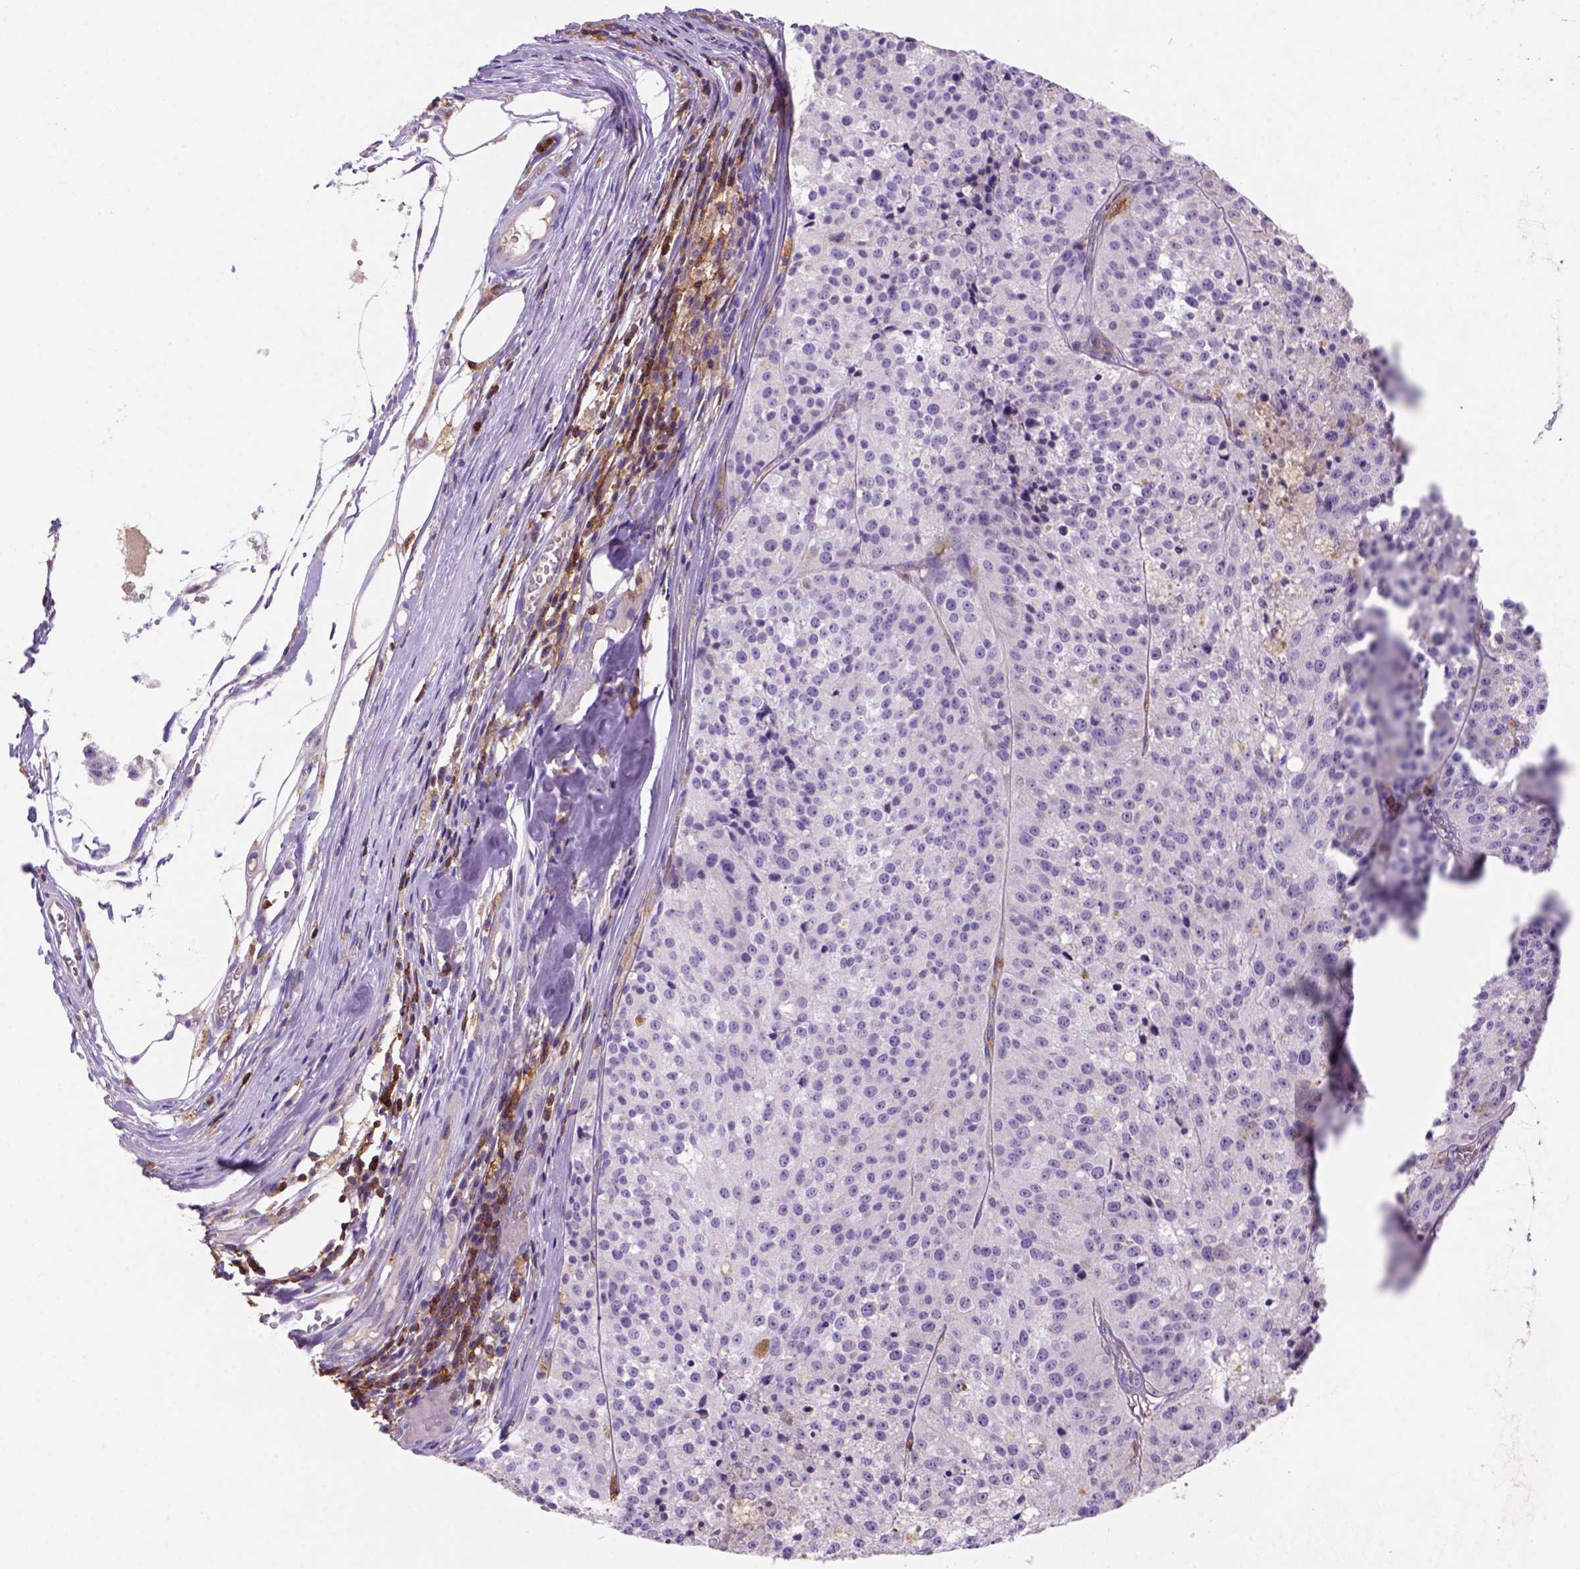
{"staining": {"intensity": "negative", "quantity": "none", "location": "none"}, "tissue": "melanoma", "cell_type": "Tumor cells", "image_type": "cancer", "snomed": [{"axis": "morphology", "description": "Malignant melanoma, Metastatic site"}, {"axis": "topography", "description": "Lymph node"}], "caption": "Human melanoma stained for a protein using immunohistochemistry shows no staining in tumor cells.", "gene": "INPP5D", "patient": {"sex": "female", "age": 64}}